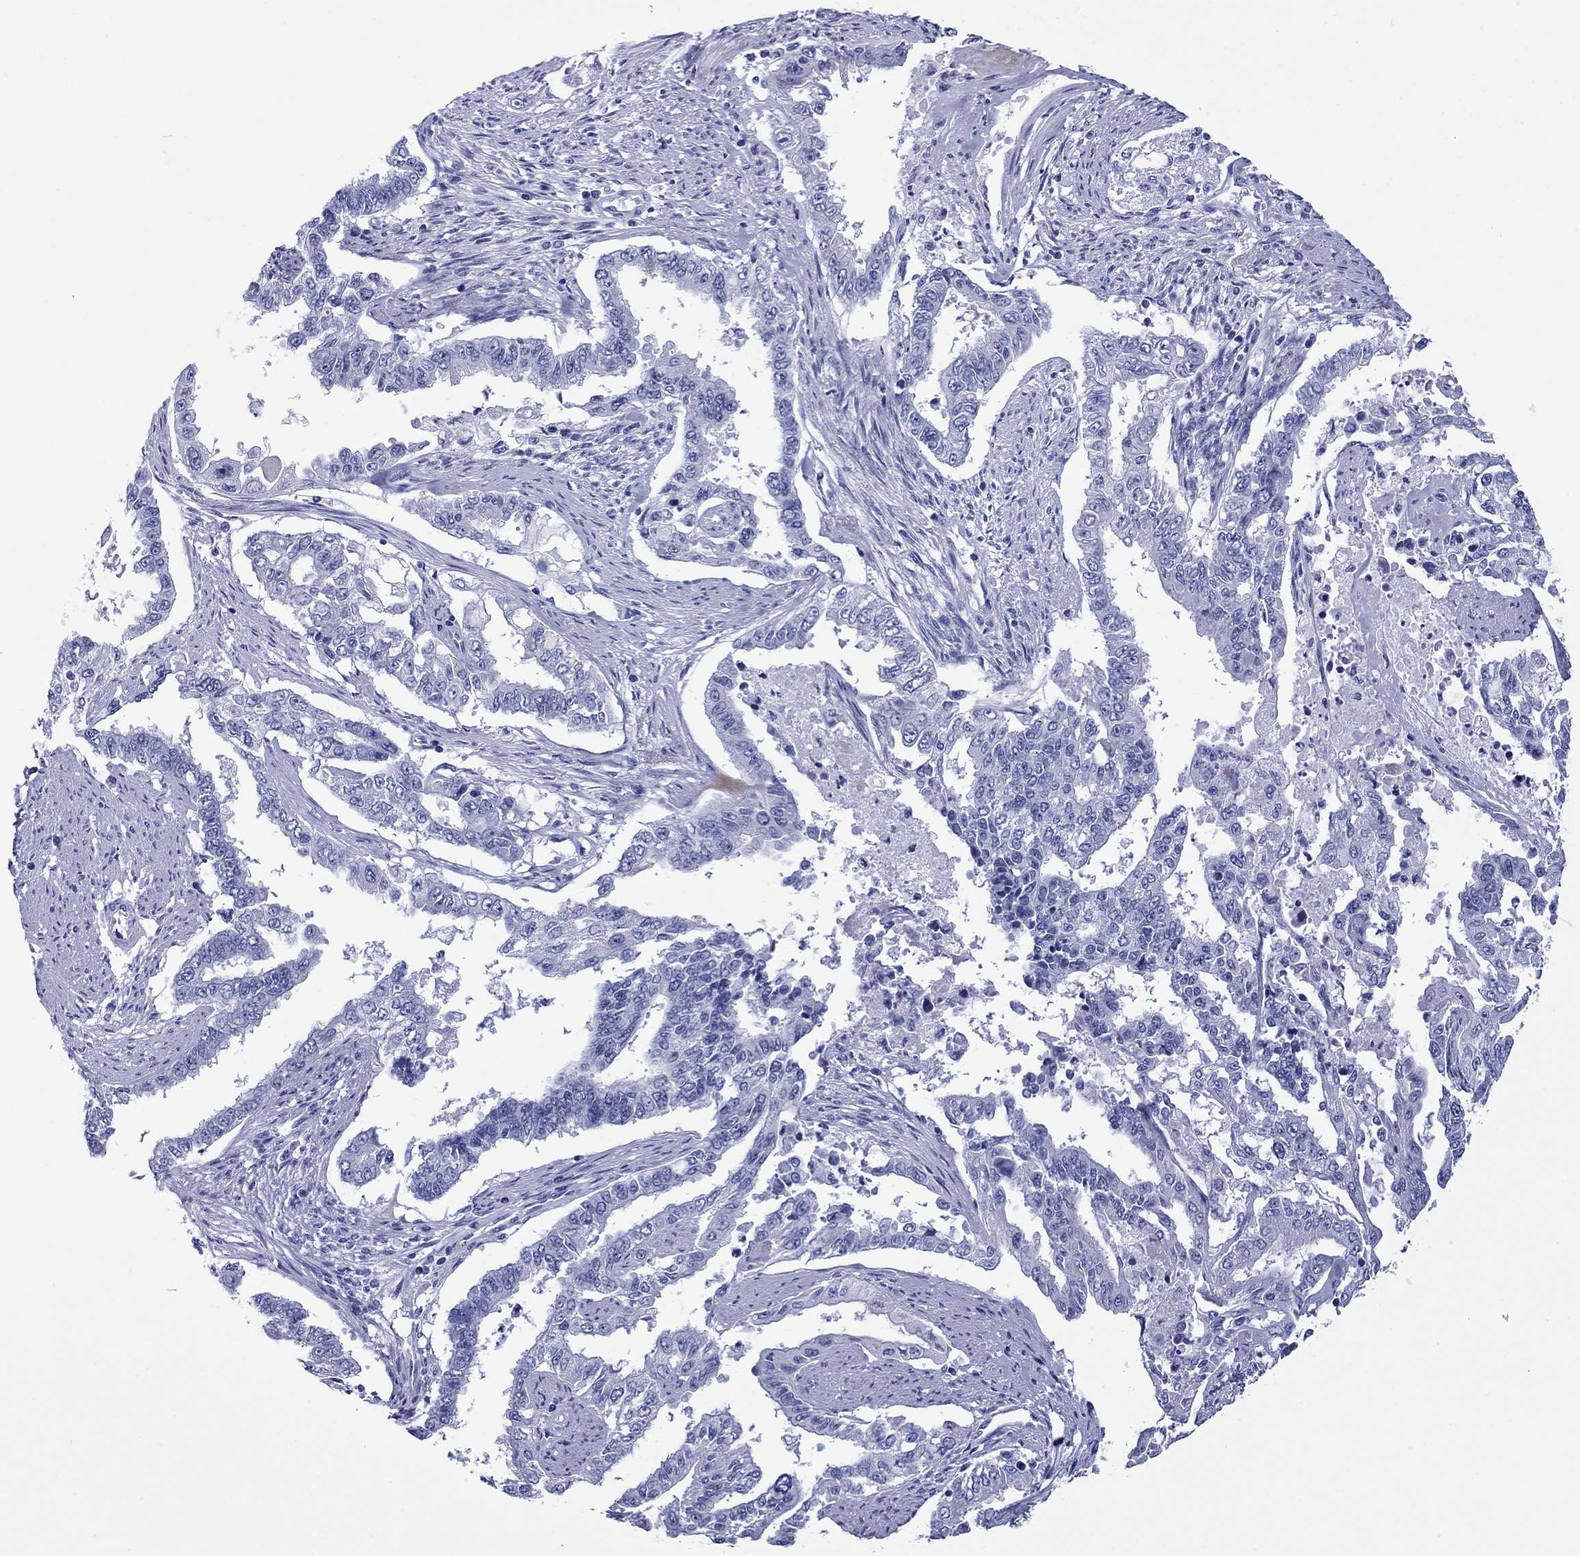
{"staining": {"intensity": "negative", "quantity": "none", "location": "none"}, "tissue": "endometrial cancer", "cell_type": "Tumor cells", "image_type": "cancer", "snomed": [{"axis": "morphology", "description": "Adenocarcinoma, NOS"}, {"axis": "topography", "description": "Uterus"}], "caption": "Immunohistochemistry photomicrograph of neoplastic tissue: endometrial cancer stained with DAB demonstrates no significant protein positivity in tumor cells.", "gene": "ROM1", "patient": {"sex": "female", "age": 59}}